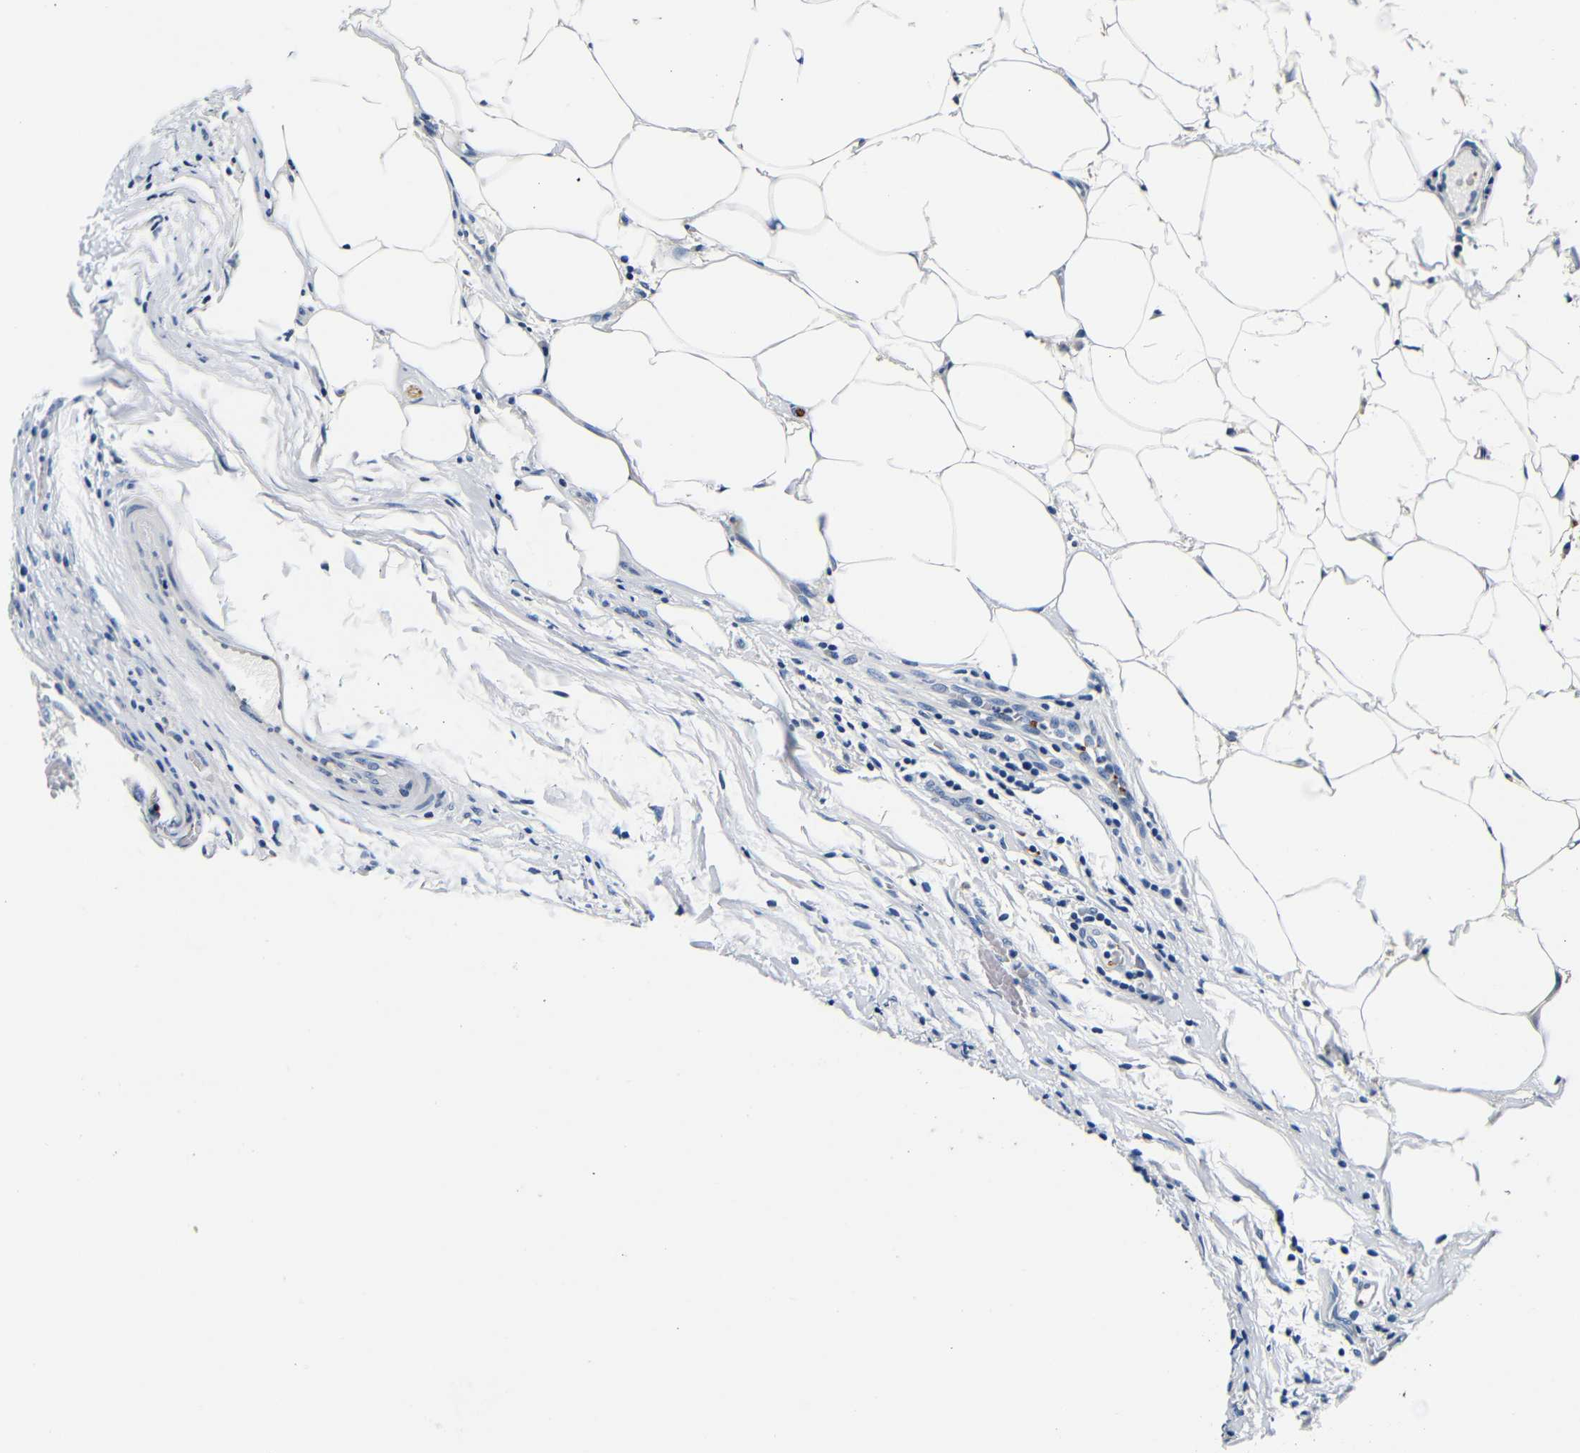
{"staining": {"intensity": "negative", "quantity": "none", "location": "none"}, "tissue": "urothelial cancer", "cell_type": "Tumor cells", "image_type": "cancer", "snomed": [{"axis": "morphology", "description": "Urothelial carcinoma, High grade"}, {"axis": "topography", "description": "Lymph node"}, {"axis": "topography", "description": "Urinary bladder"}], "caption": "DAB (3,3'-diaminobenzidine) immunohistochemical staining of urothelial carcinoma (high-grade) reveals no significant positivity in tumor cells.", "gene": "GP1BA", "patient": {"sex": "male", "age": 51}}